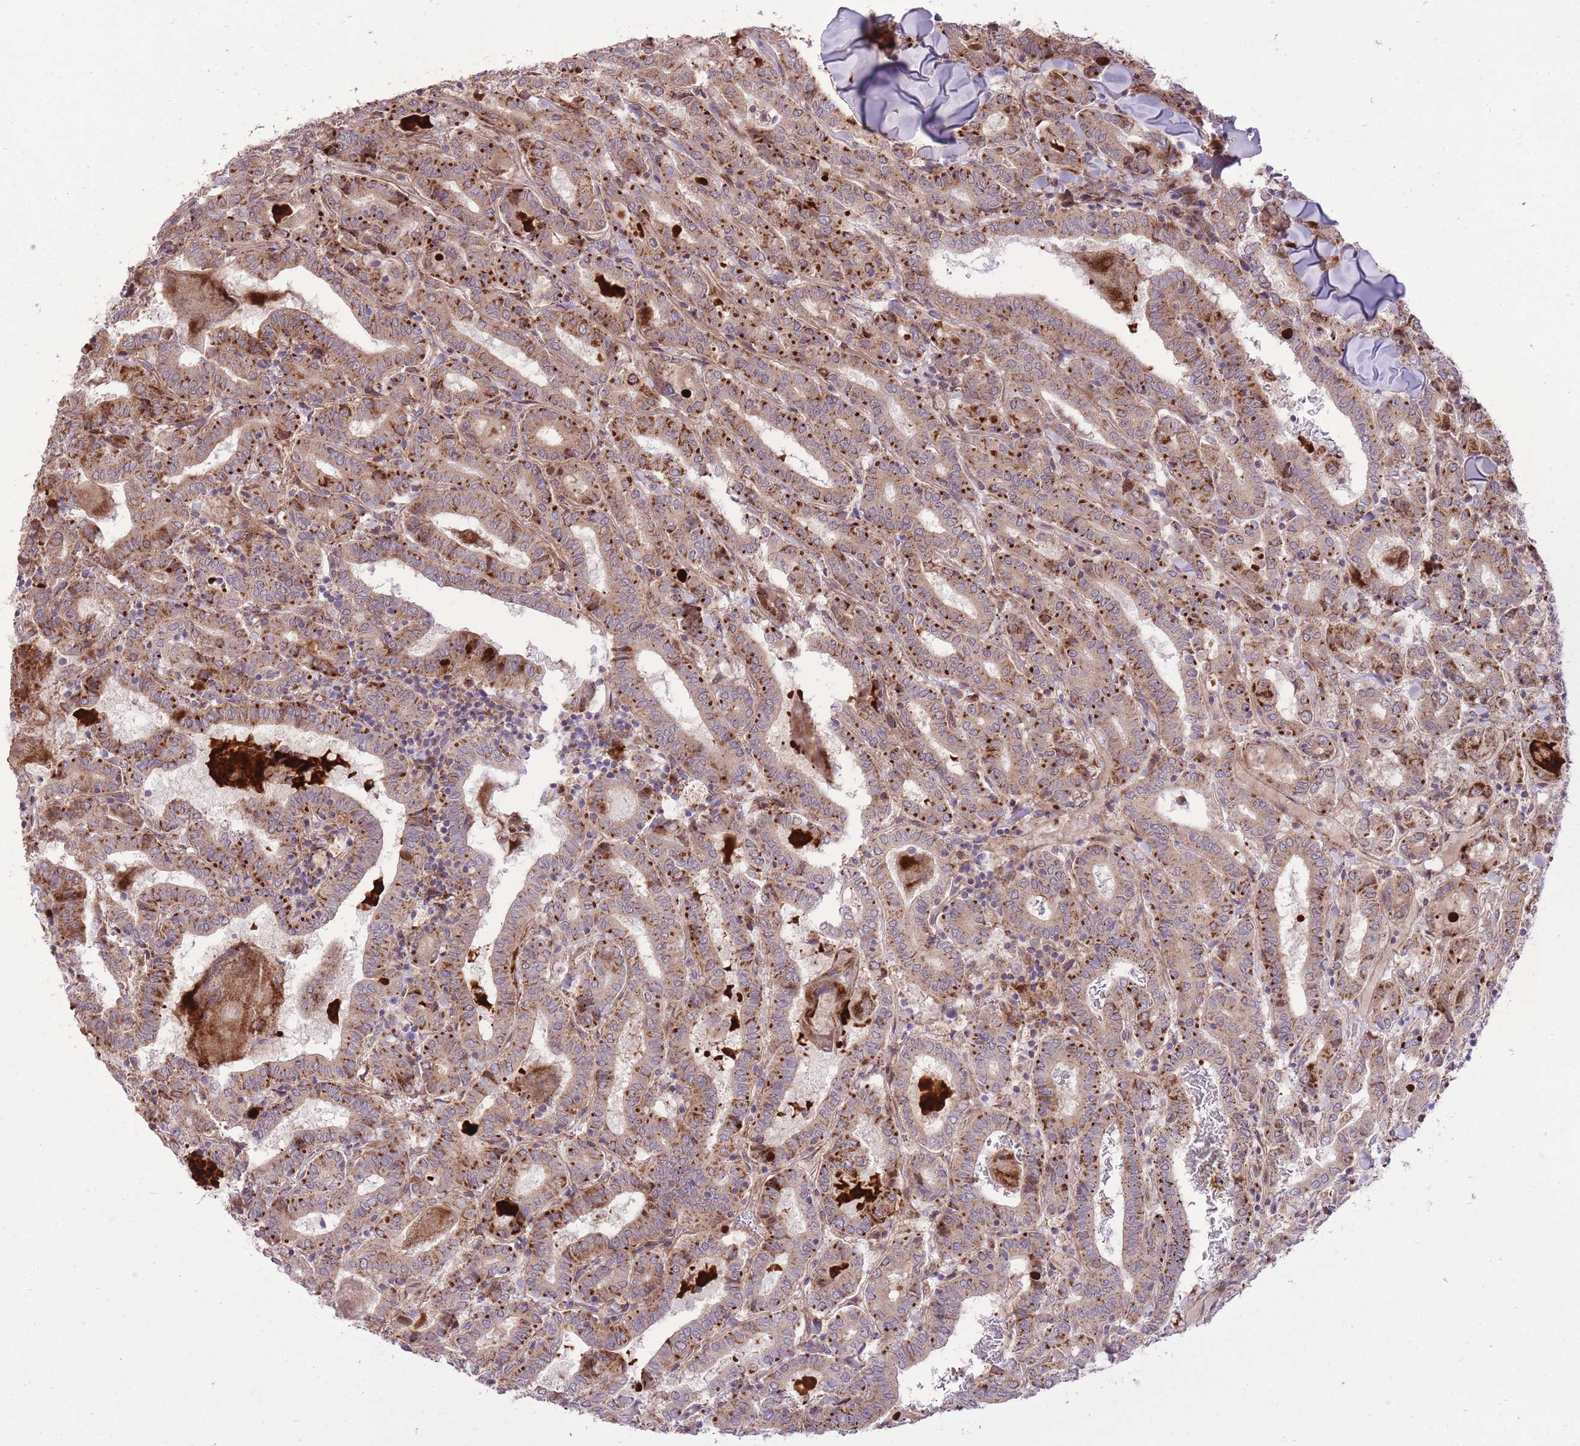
{"staining": {"intensity": "strong", "quantity": "25%-75%", "location": "cytoplasmic/membranous"}, "tissue": "thyroid cancer", "cell_type": "Tumor cells", "image_type": "cancer", "snomed": [{"axis": "morphology", "description": "Papillary adenocarcinoma, NOS"}, {"axis": "topography", "description": "Thyroid gland"}], "caption": "An image of human papillary adenocarcinoma (thyroid) stained for a protein displays strong cytoplasmic/membranous brown staining in tumor cells. (DAB IHC, brown staining for protein, blue staining for nuclei).", "gene": "SLC4A4", "patient": {"sex": "female", "age": 72}}